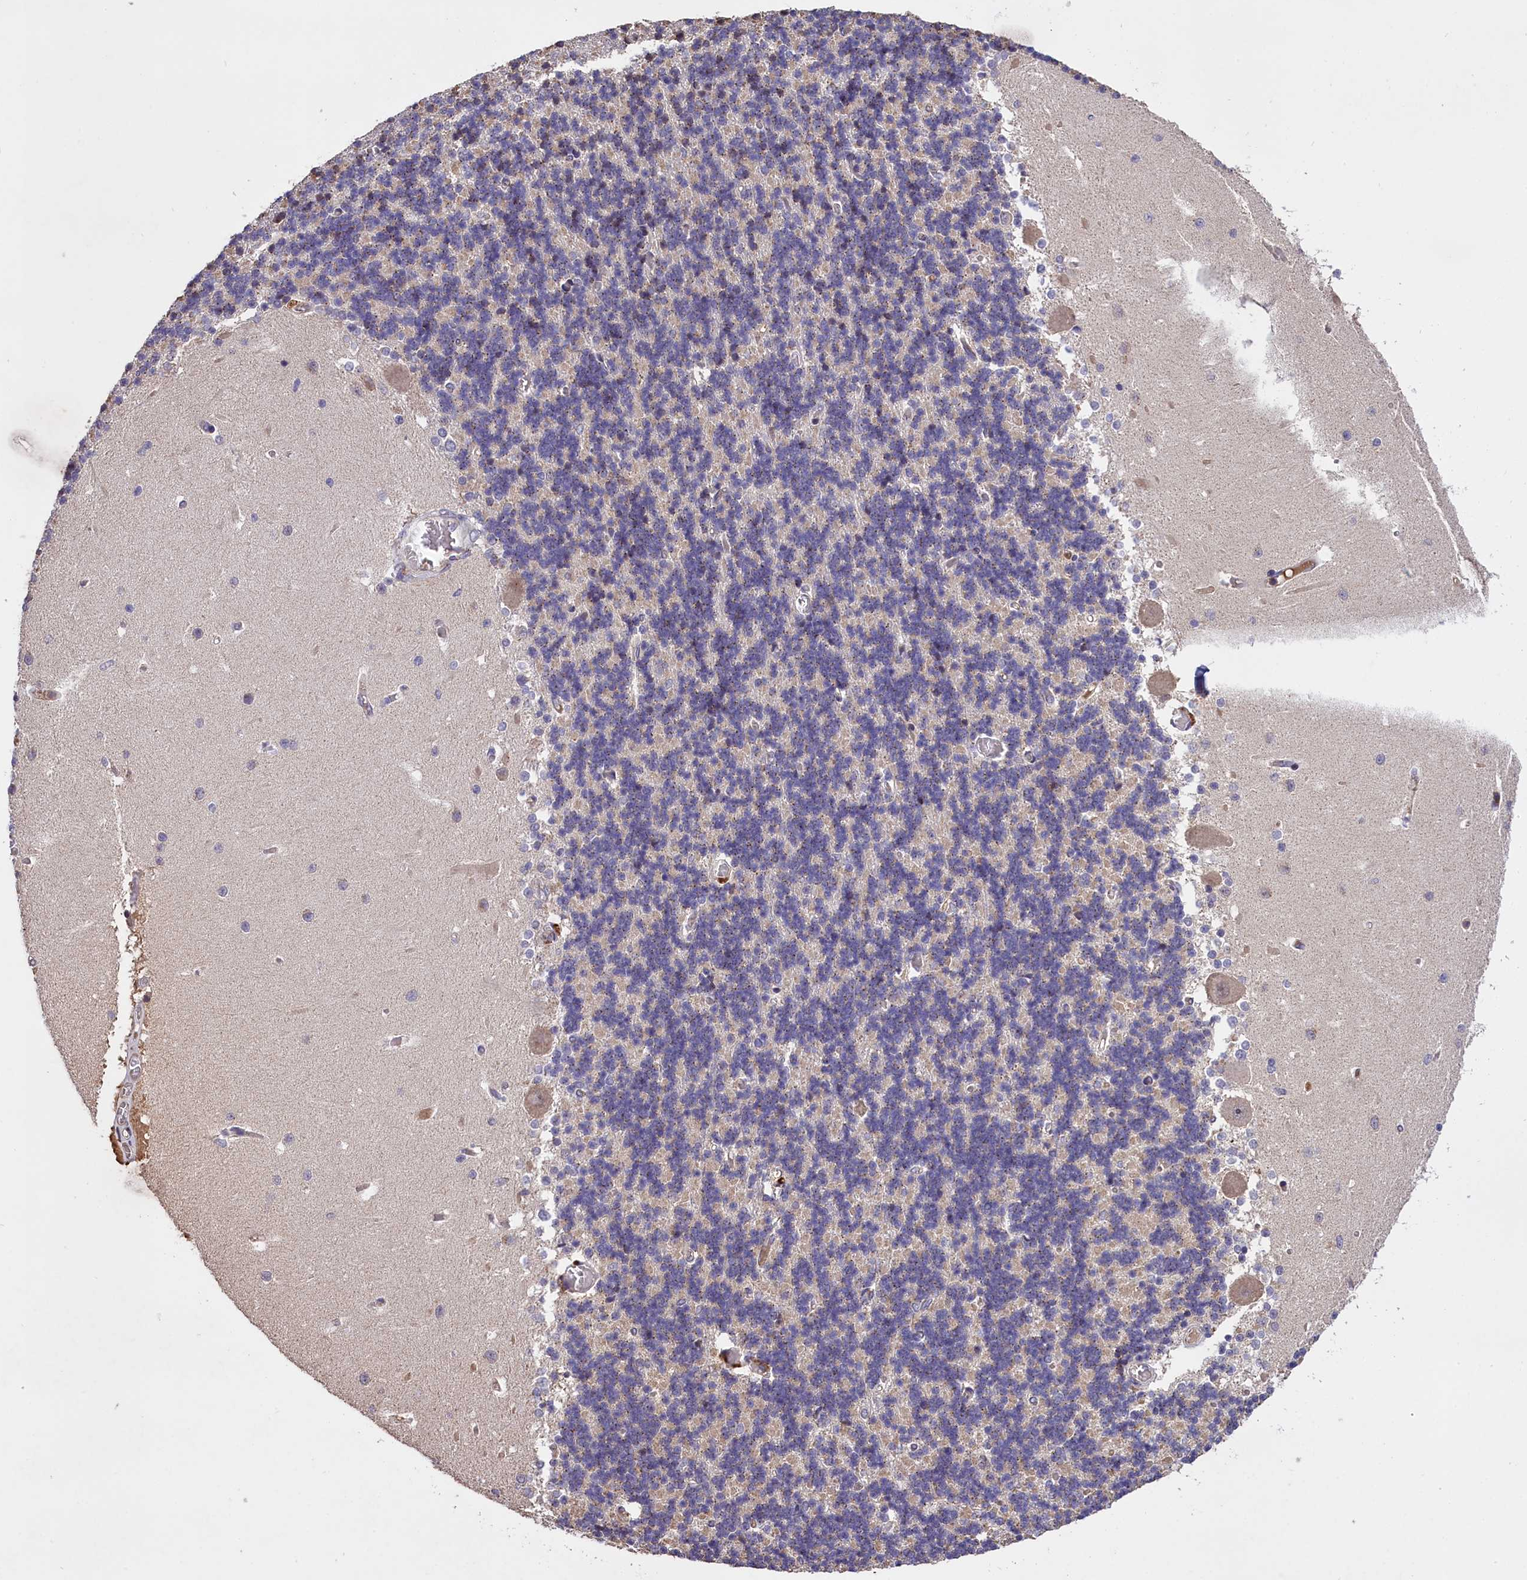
{"staining": {"intensity": "negative", "quantity": "none", "location": "none"}, "tissue": "cerebellum", "cell_type": "Cells in granular layer", "image_type": "normal", "snomed": [{"axis": "morphology", "description": "Normal tissue, NOS"}, {"axis": "topography", "description": "Cerebellum"}], "caption": "DAB (3,3'-diaminobenzidine) immunohistochemical staining of normal cerebellum exhibits no significant expression in cells in granular layer.", "gene": "CLRN2", "patient": {"sex": "male", "age": 37}}